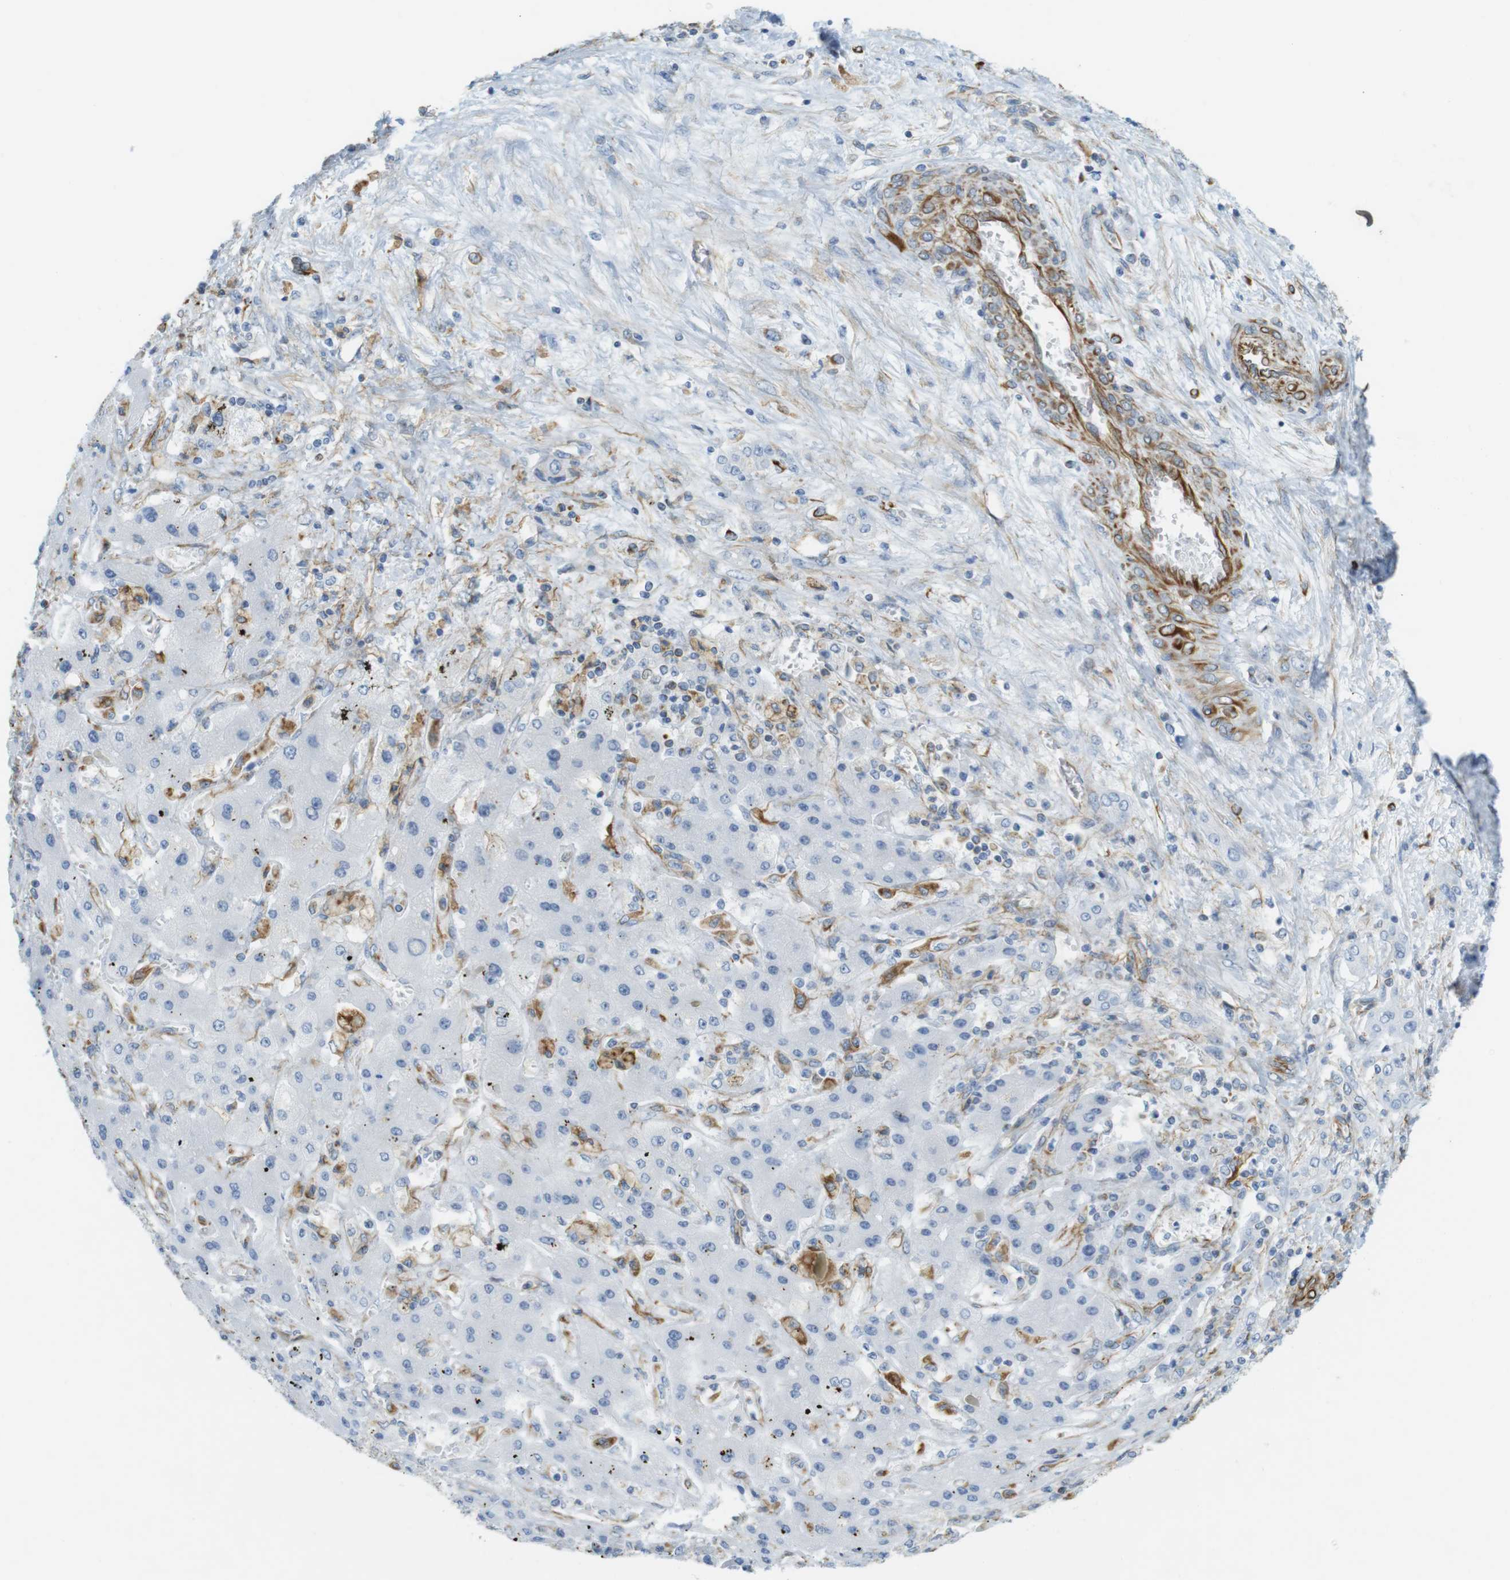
{"staining": {"intensity": "negative", "quantity": "none", "location": "none"}, "tissue": "liver cancer", "cell_type": "Tumor cells", "image_type": "cancer", "snomed": [{"axis": "morphology", "description": "Cholangiocarcinoma"}, {"axis": "topography", "description": "Liver"}], "caption": "There is no significant expression in tumor cells of liver cholangiocarcinoma. The staining is performed using DAB brown chromogen with nuclei counter-stained in using hematoxylin.", "gene": "MS4A10", "patient": {"sex": "female", "age": 52}}